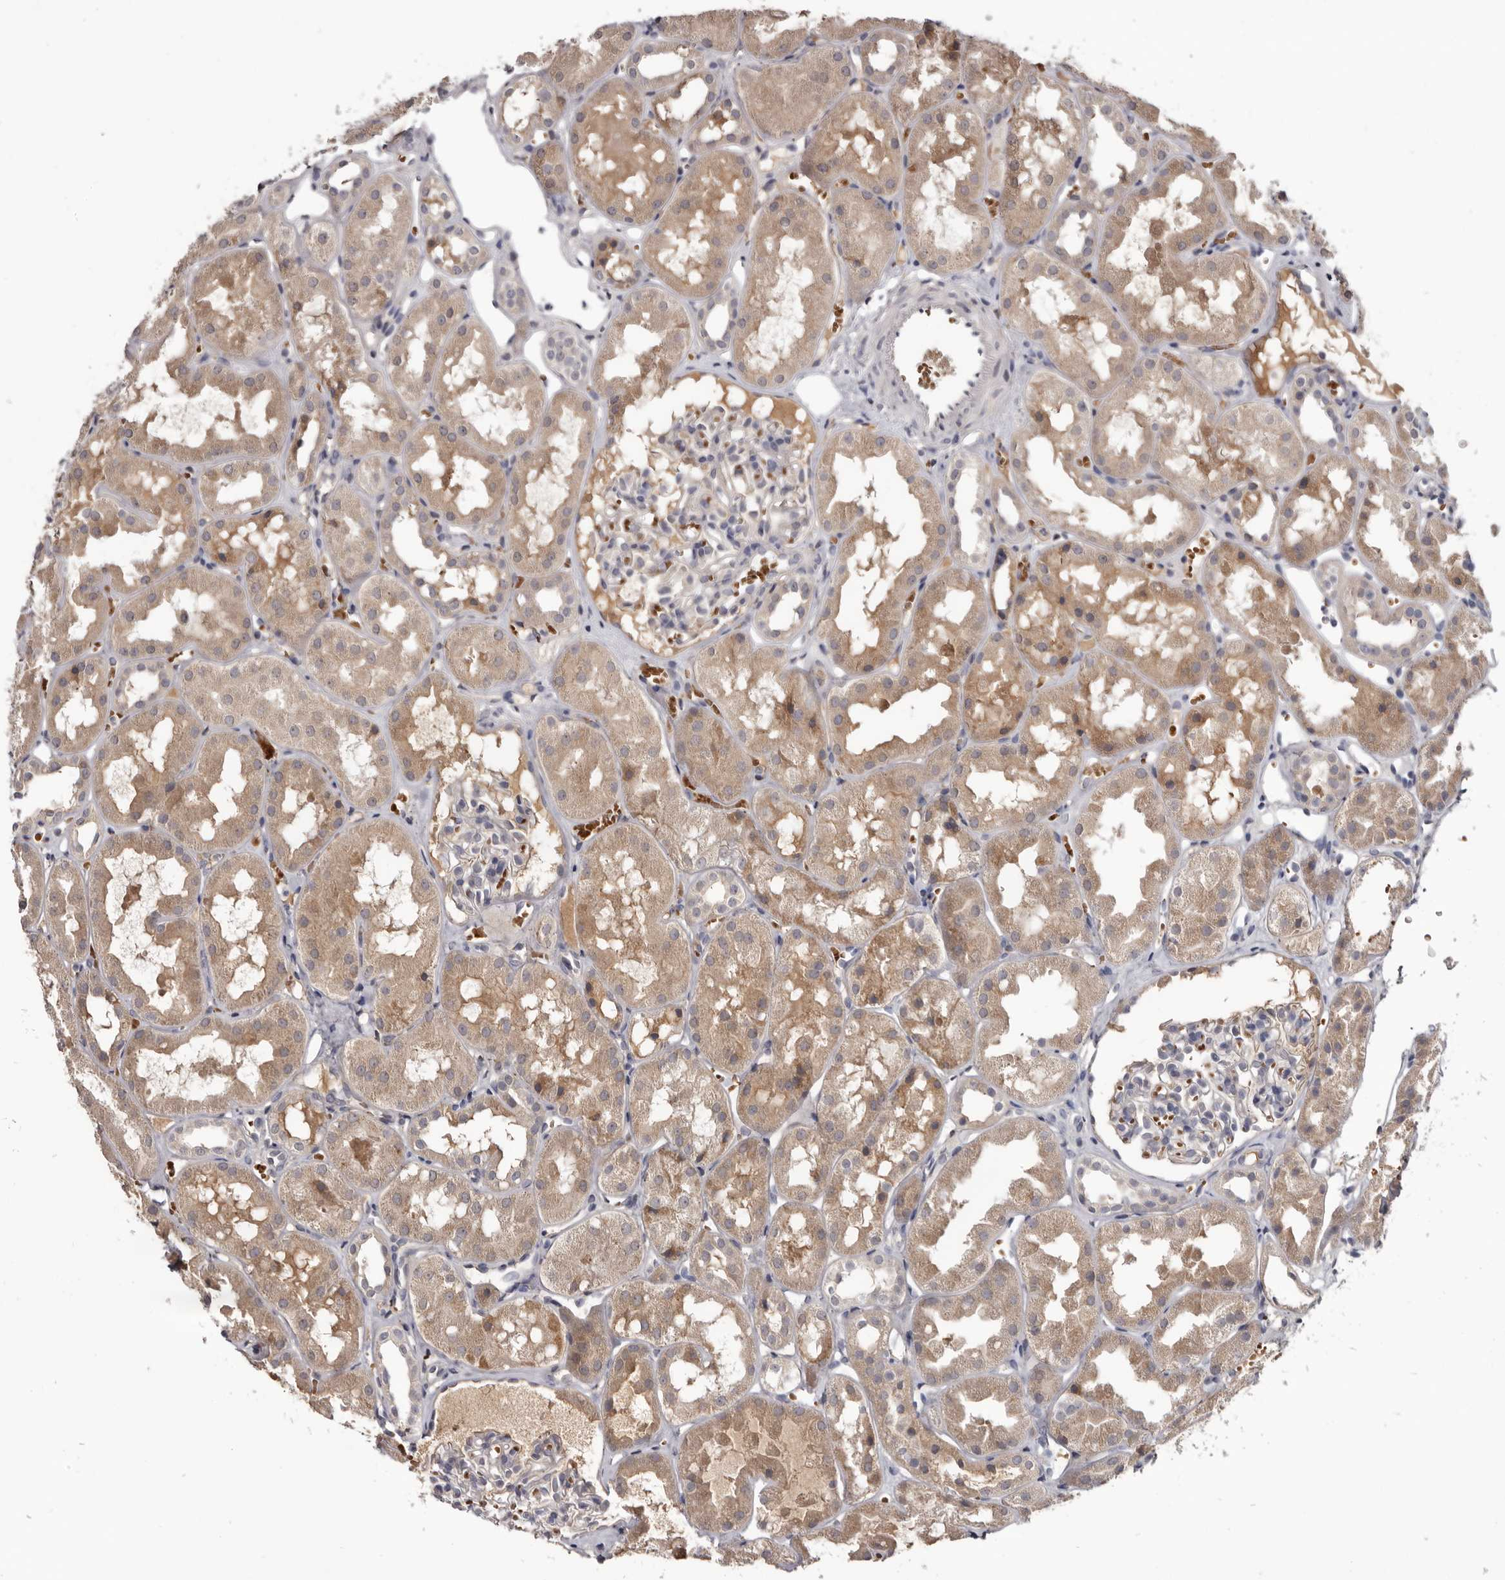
{"staining": {"intensity": "negative", "quantity": "none", "location": "none"}, "tissue": "kidney", "cell_type": "Cells in glomeruli", "image_type": "normal", "snomed": [{"axis": "morphology", "description": "Normal tissue, NOS"}, {"axis": "topography", "description": "Kidney"}], "caption": "IHC of normal kidney demonstrates no staining in cells in glomeruli.", "gene": "NENF", "patient": {"sex": "male", "age": 16}}